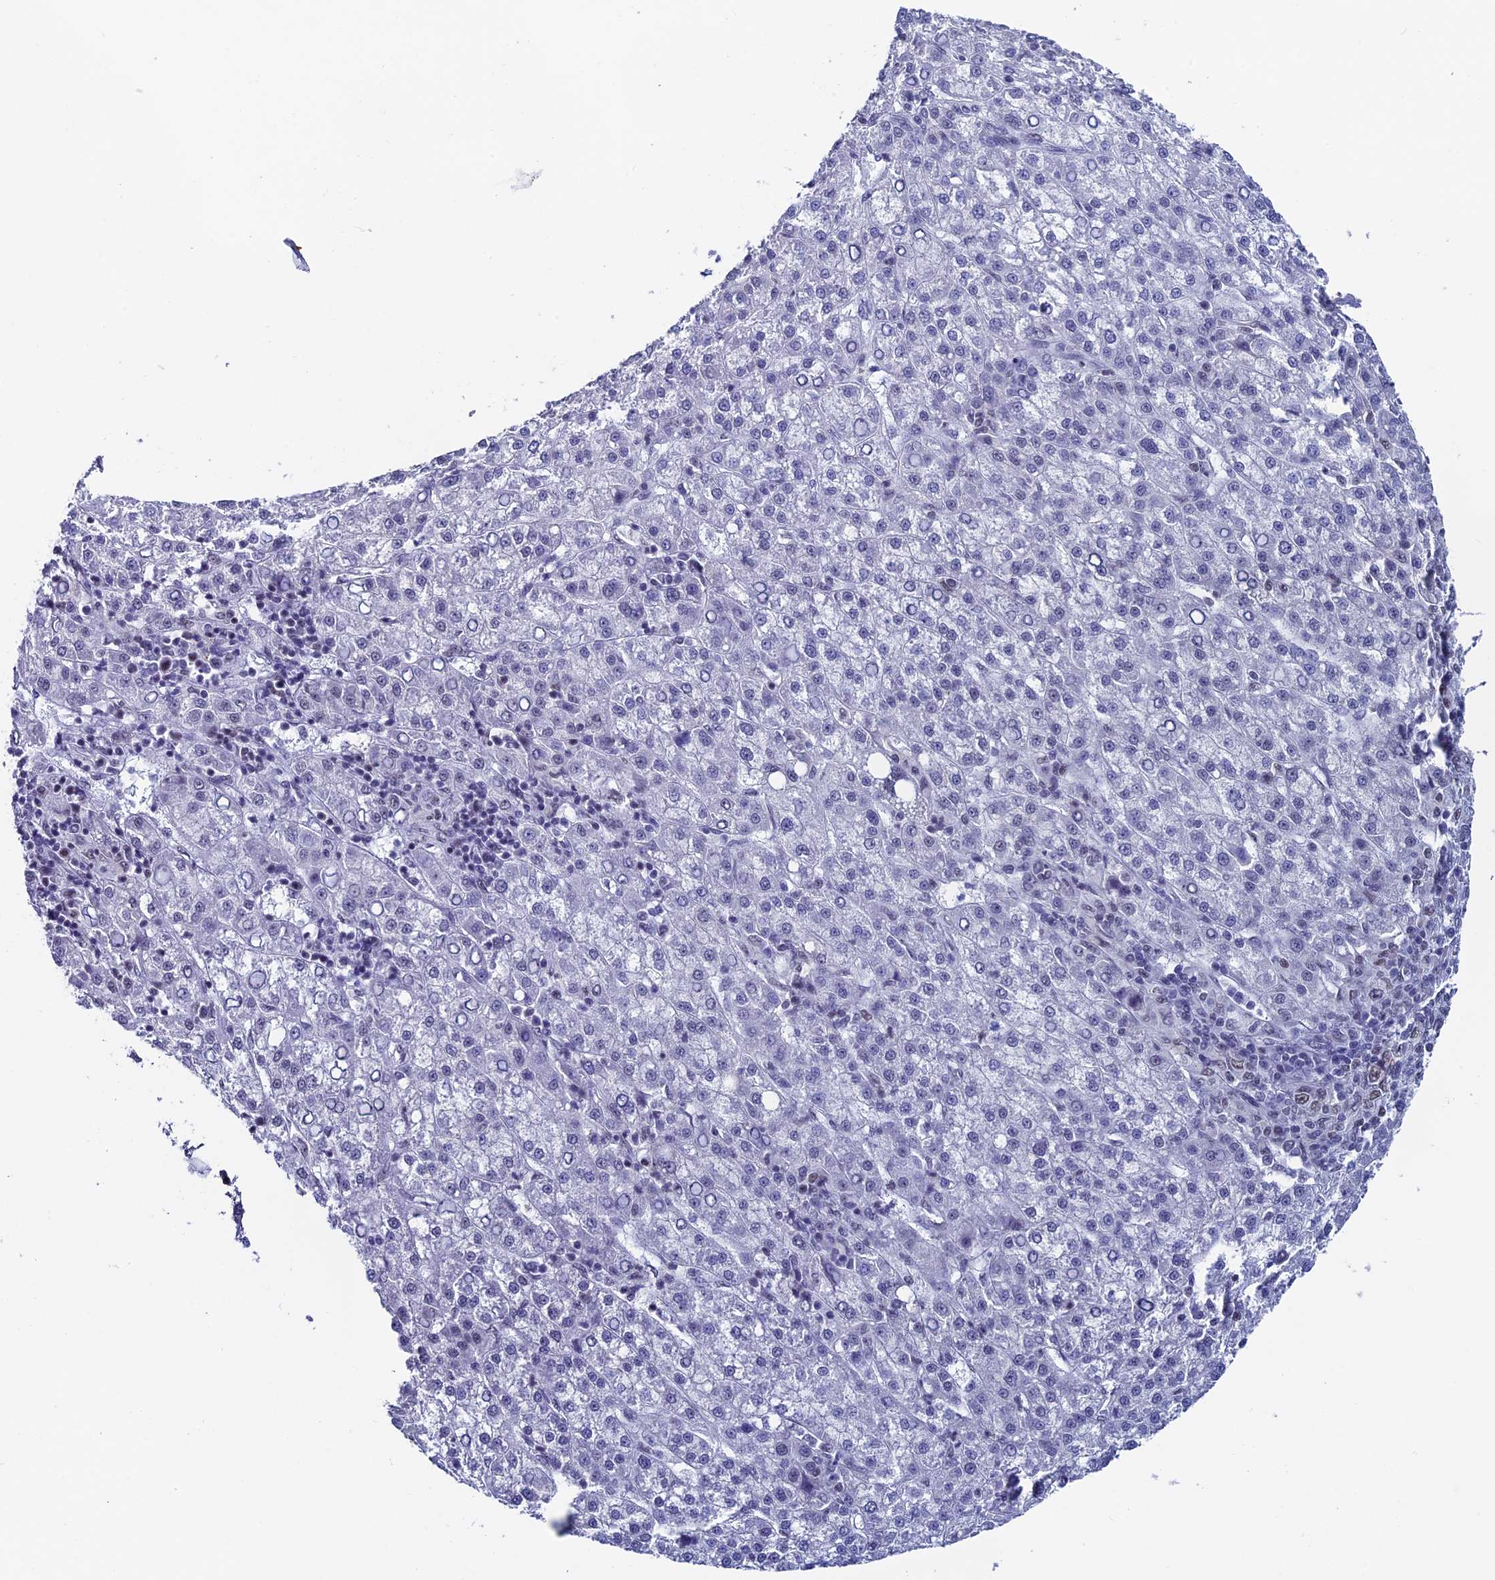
{"staining": {"intensity": "negative", "quantity": "none", "location": "none"}, "tissue": "liver cancer", "cell_type": "Tumor cells", "image_type": "cancer", "snomed": [{"axis": "morphology", "description": "Carcinoma, Hepatocellular, NOS"}, {"axis": "topography", "description": "Liver"}], "caption": "Immunohistochemistry image of neoplastic tissue: liver cancer stained with DAB reveals no significant protein expression in tumor cells.", "gene": "CD2BP2", "patient": {"sex": "female", "age": 58}}